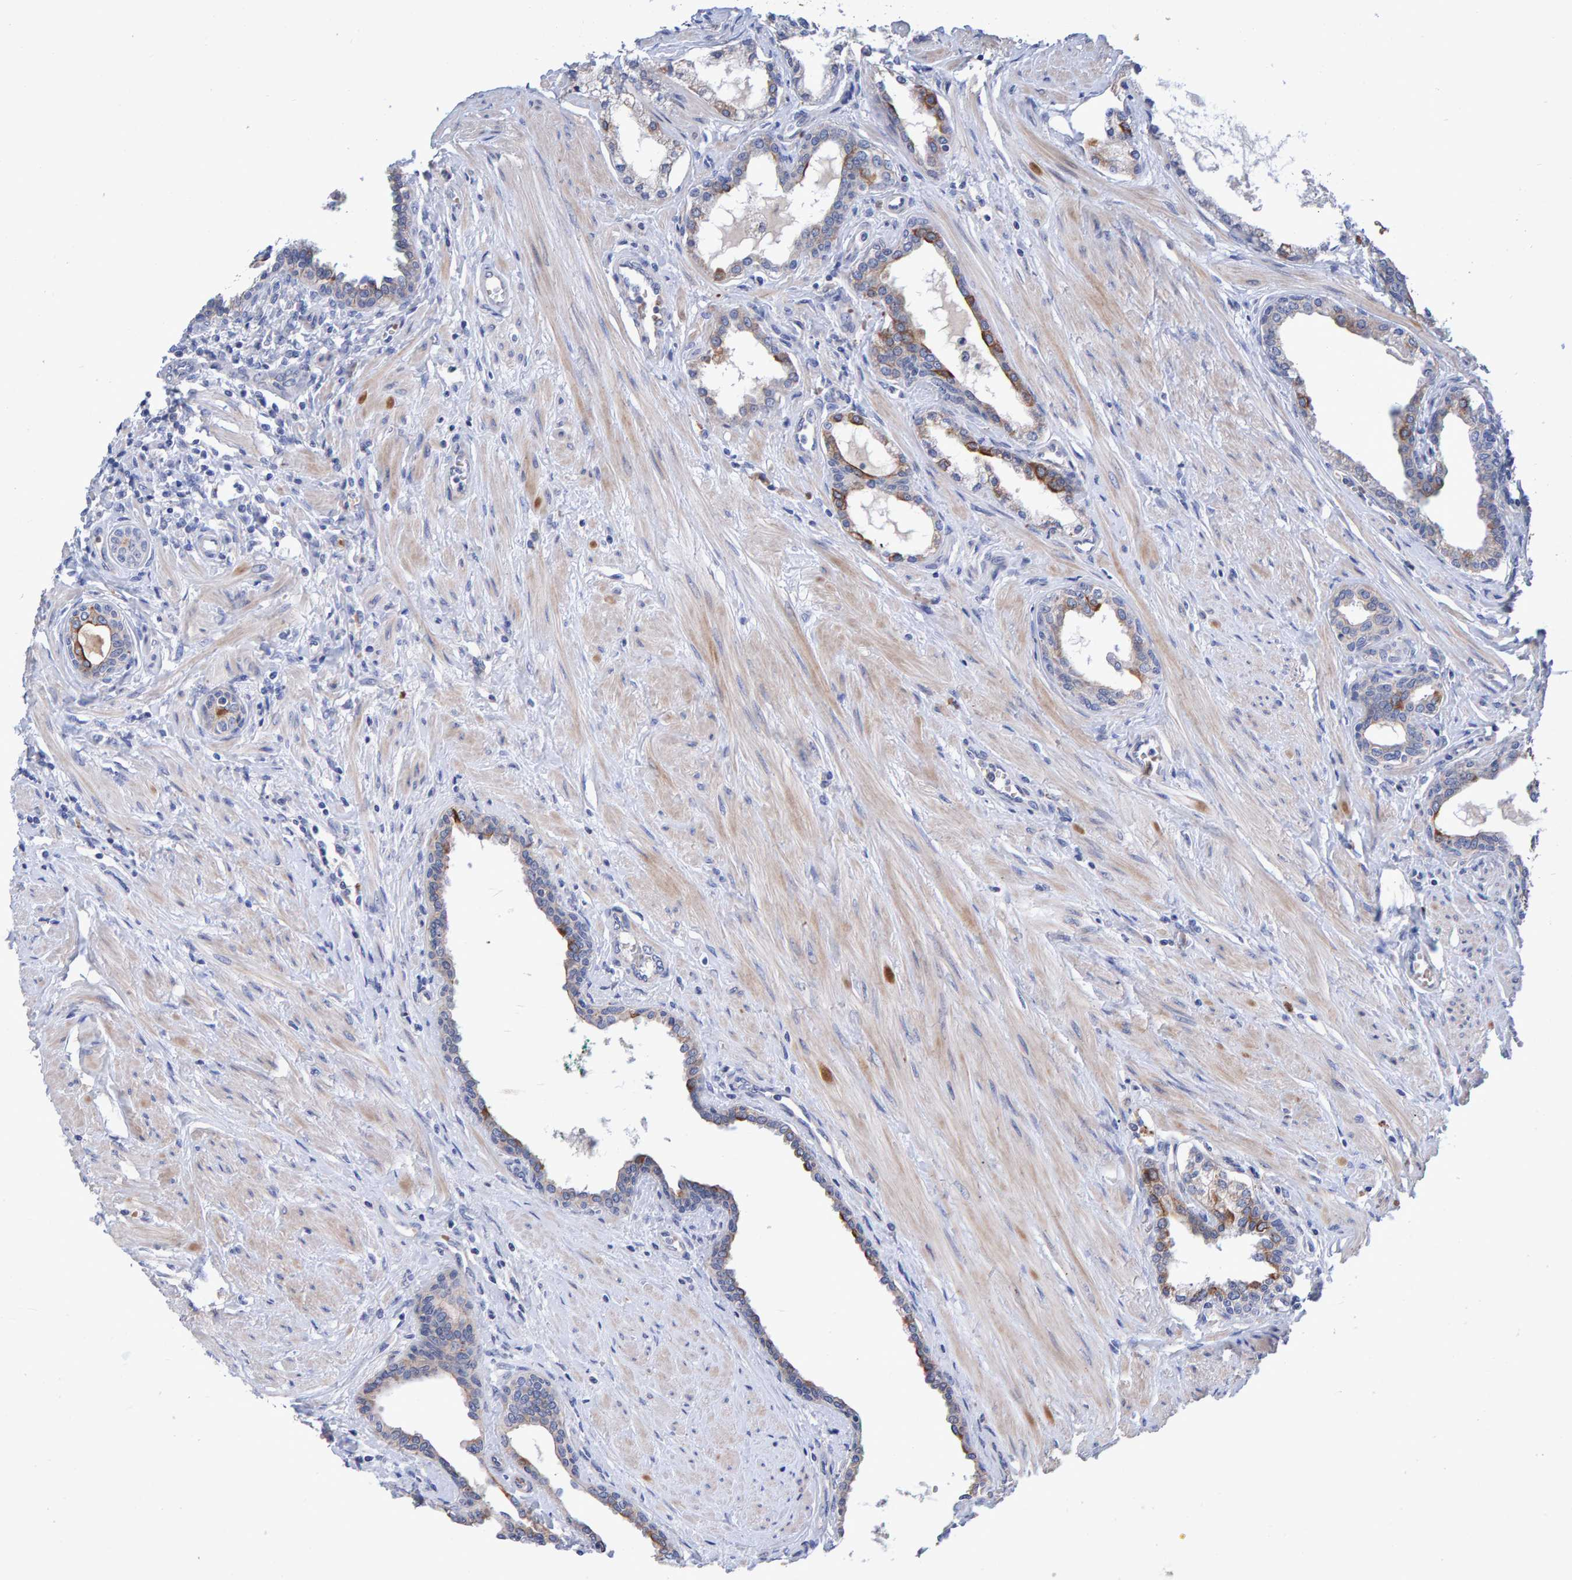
{"staining": {"intensity": "moderate", "quantity": "<25%", "location": "cytoplasmic/membranous"}, "tissue": "prostate cancer", "cell_type": "Tumor cells", "image_type": "cancer", "snomed": [{"axis": "morphology", "description": "Adenocarcinoma, High grade"}, {"axis": "topography", "description": "Prostate"}], "caption": "Protein expression analysis of prostate cancer displays moderate cytoplasmic/membranous positivity in about <25% of tumor cells.", "gene": "EFR3A", "patient": {"sex": "male", "age": 52}}